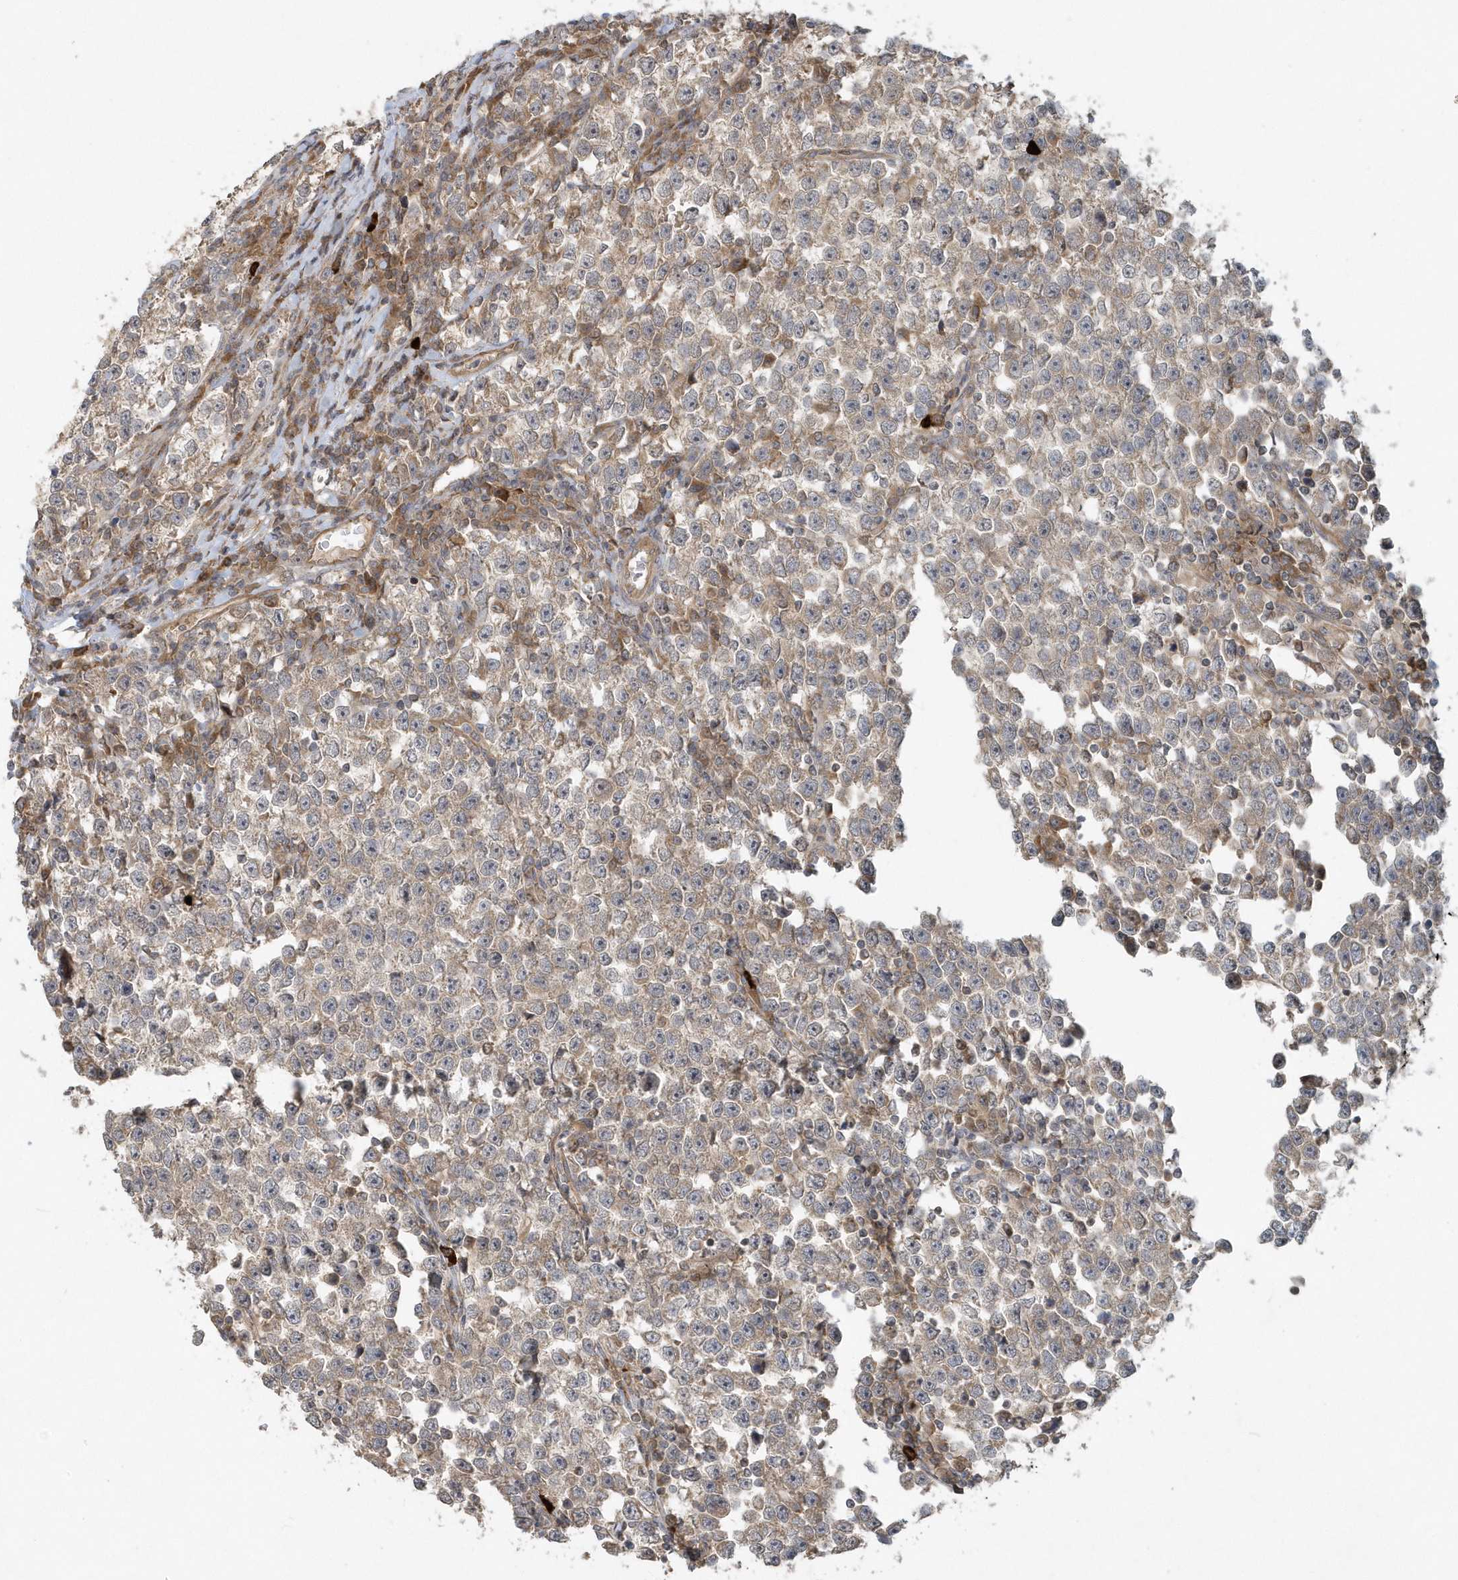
{"staining": {"intensity": "weak", "quantity": "25%-75%", "location": "cytoplasmic/membranous"}, "tissue": "testis cancer", "cell_type": "Tumor cells", "image_type": "cancer", "snomed": [{"axis": "morphology", "description": "Normal tissue, NOS"}, {"axis": "morphology", "description": "Seminoma, NOS"}, {"axis": "topography", "description": "Testis"}], "caption": "Testis cancer (seminoma) stained with immunohistochemistry (IHC) exhibits weak cytoplasmic/membranous expression in approximately 25%-75% of tumor cells.", "gene": "THG1L", "patient": {"sex": "male", "age": 43}}